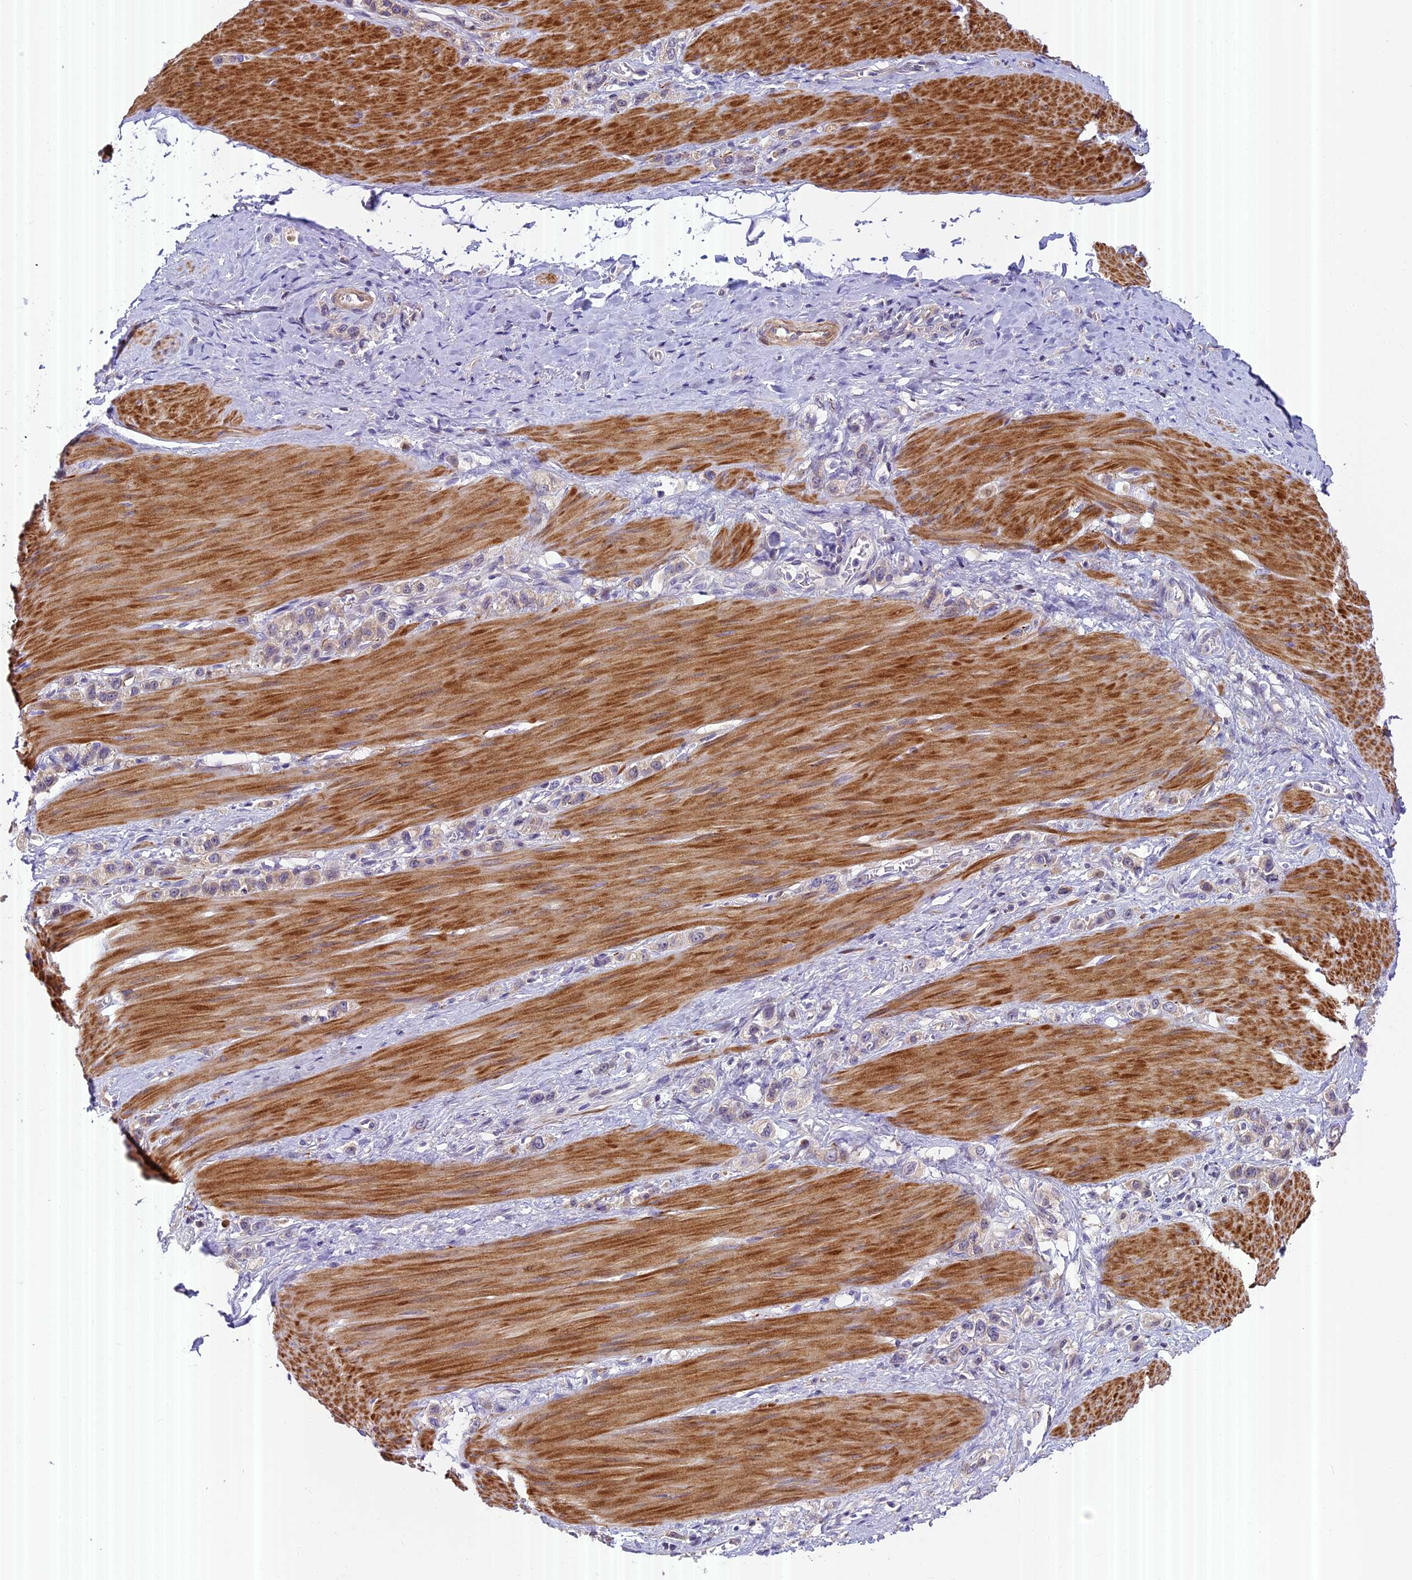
{"staining": {"intensity": "weak", "quantity": "<25%", "location": "cytoplasmic/membranous"}, "tissue": "stomach cancer", "cell_type": "Tumor cells", "image_type": "cancer", "snomed": [{"axis": "morphology", "description": "Adenocarcinoma, NOS"}, {"axis": "topography", "description": "Stomach"}], "caption": "Tumor cells show no significant protein staining in stomach adenocarcinoma.", "gene": "FAM98C", "patient": {"sex": "female", "age": 65}}